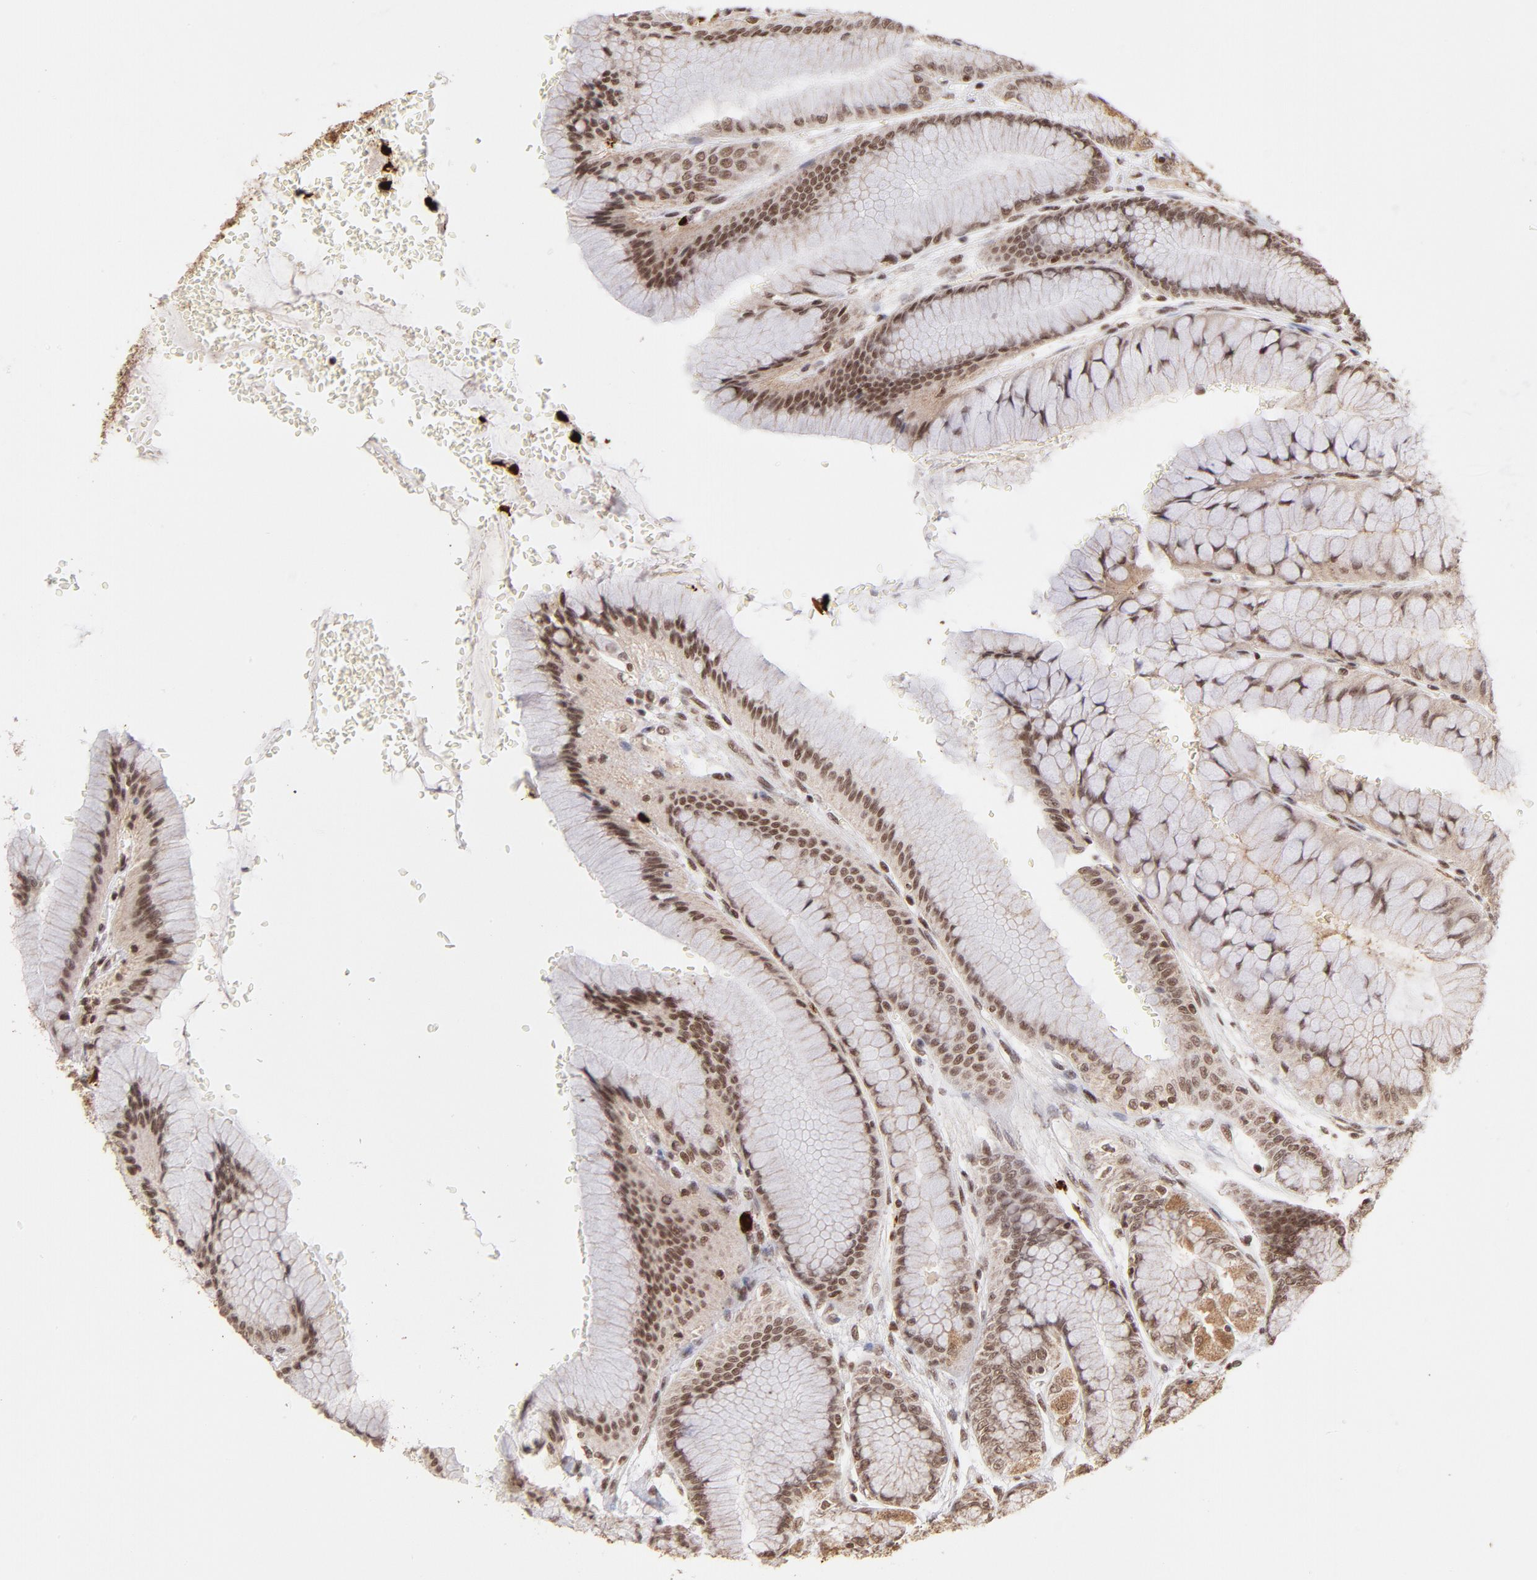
{"staining": {"intensity": "moderate", "quantity": ">75%", "location": "cytoplasmic/membranous,nuclear"}, "tissue": "stomach", "cell_type": "Glandular cells", "image_type": "normal", "snomed": [{"axis": "morphology", "description": "Normal tissue, NOS"}, {"axis": "morphology", "description": "Adenocarcinoma, NOS"}, {"axis": "topography", "description": "Stomach"}, {"axis": "topography", "description": "Stomach, lower"}], "caption": "Stomach stained with a protein marker displays moderate staining in glandular cells.", "gene": "ZFX", "patient": {"sex": "female", "age": 65}}